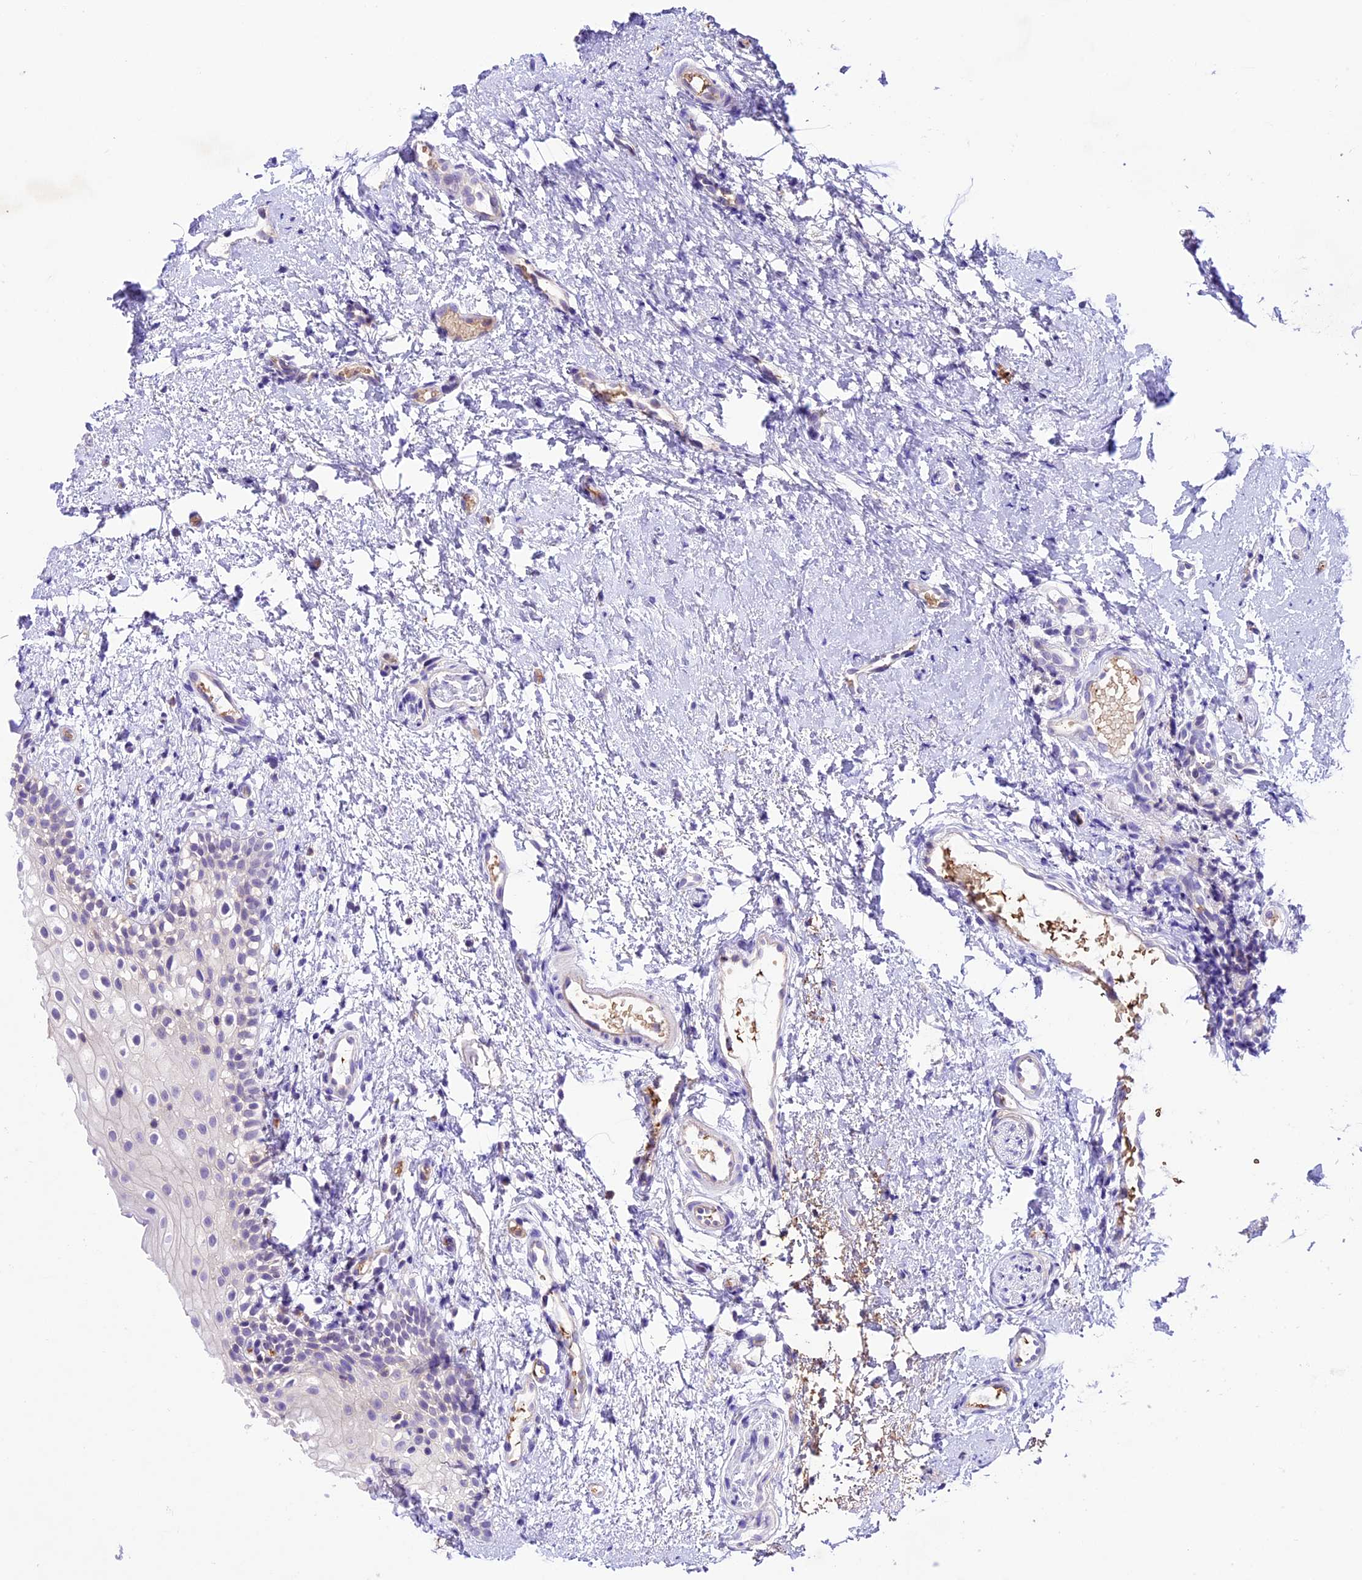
{"staining": {"intensity": "negative", "quantity": "none", "location": "none"}, "tissue": "oral mucosa", "cell_type": "Squamous epithelial cells", "image_type": "normal", "snomed": [{"axis": "morphology", "description": "Normal tissue, NOS"}, {"axis": "topography", "description": "Oral tissue"}], "caption": "DAB (3,3'-diaminobenzidine) immunohistochemical staining of unremarkable oral mucosa exhibits no significant positivity in squamous epithelial cells.", "gene": "SHKBP1", "patient": {"sex": "female", "age": 13}}